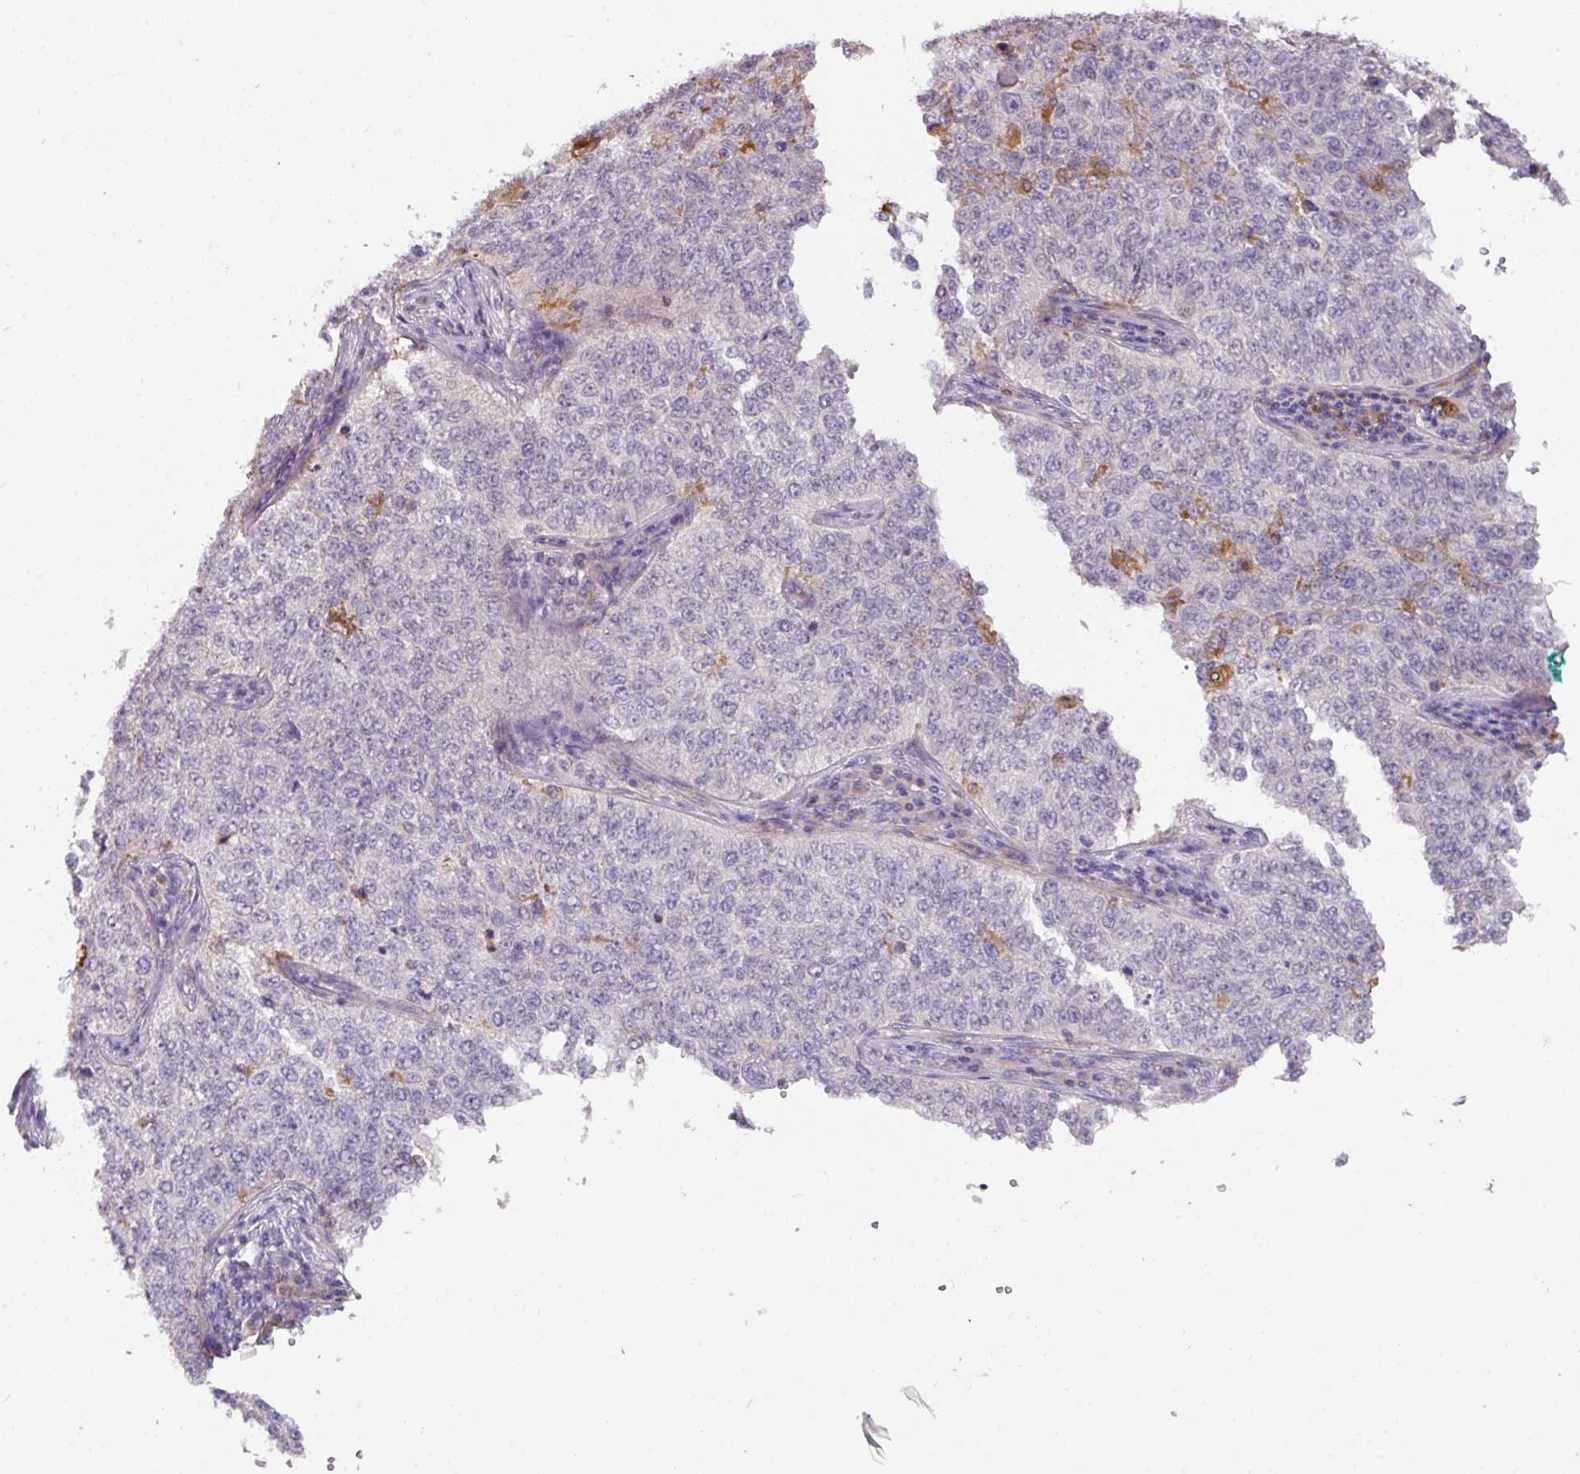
{"staining": {"intensity": "negative", "quantity": "none", "location": "none"}, "tissue": "cervical cancer", "cell_type": "Tumor cells", "image_type": "cancer", "snomed": [{"axis": "morphology", "description": "Squamous cell carcinoma, NOS"}, {"axis": "topography", "description": "Cervix"}], "caption": "Immunohistochemical staining of human cervical squamous cell carcinoma demonstrates no significant expression in tumor cells.", "gene": "GCNT7", "patient": {"sex": "female", "age": 35}}